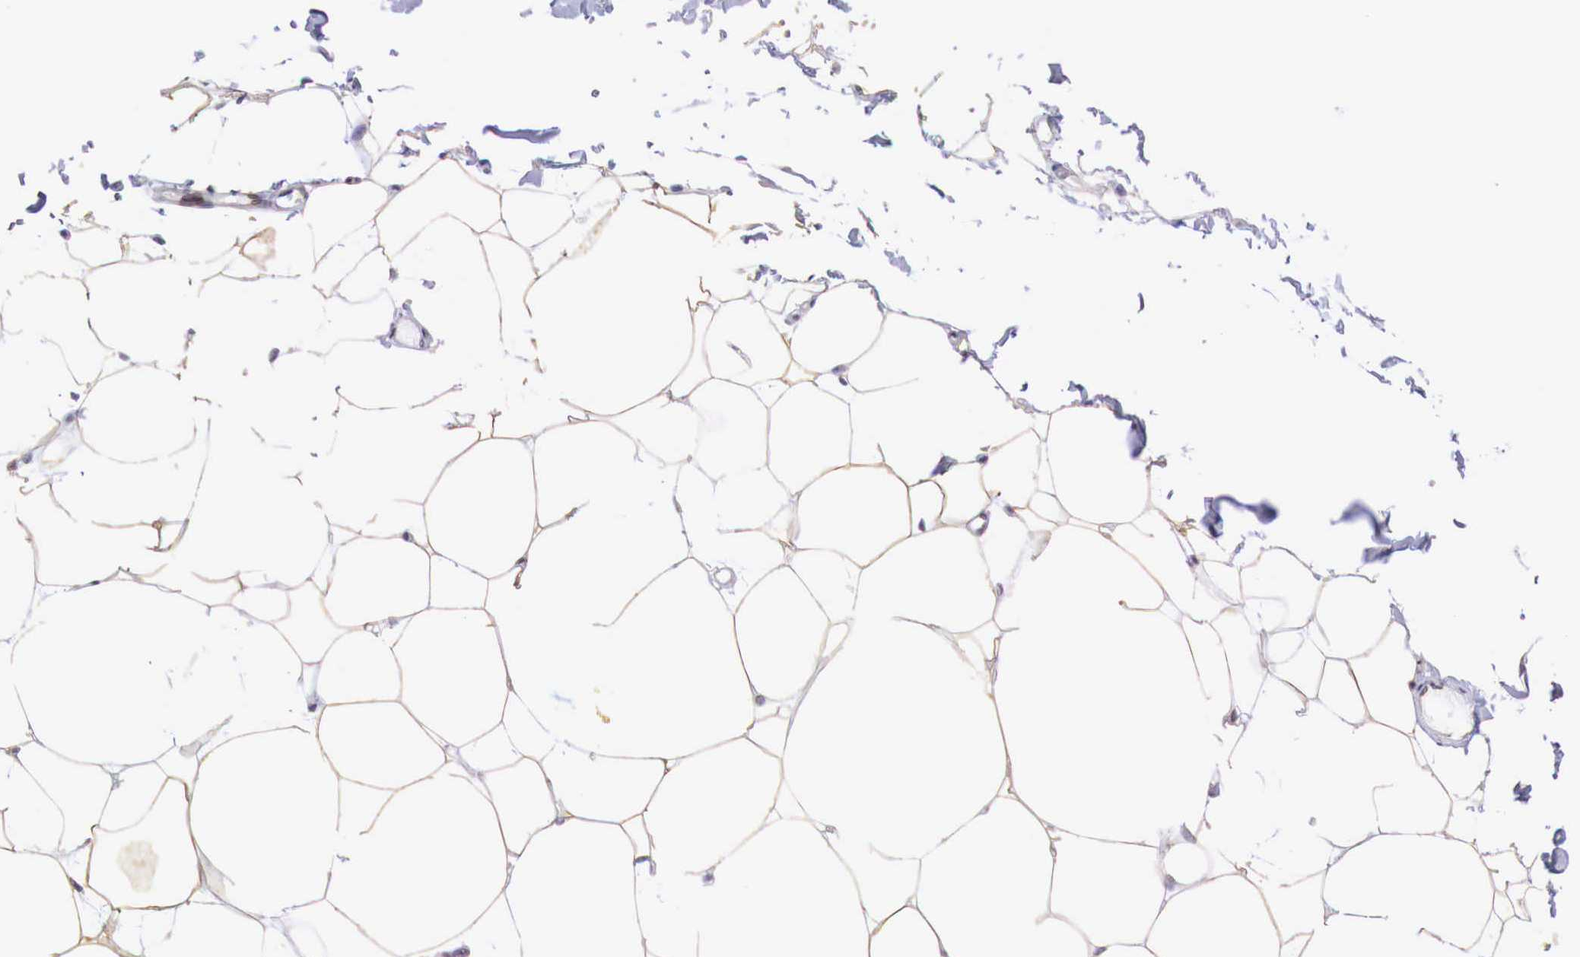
{"staining": {"intensity": "moderate", "quantity": "<25%", "location": "cytoplasmic/membranous,nuclear"}, "tissue": "adipose tissue", "cell_type": "Adipocytes", "image_type": "normal", "snomed": [{"axis": "morphology", "description": "Normal tissue, NOS"}, {"axis": "topography", "description": "Breast"}], "caption": "This image displays IHC staining of normal adipose tissue, with low moderate cytoplasmic/membranous,nuclear staining in about <25% of adipocytes.", "gene": "PABIR2", "patient": {"sex": "female", "age": 45}}